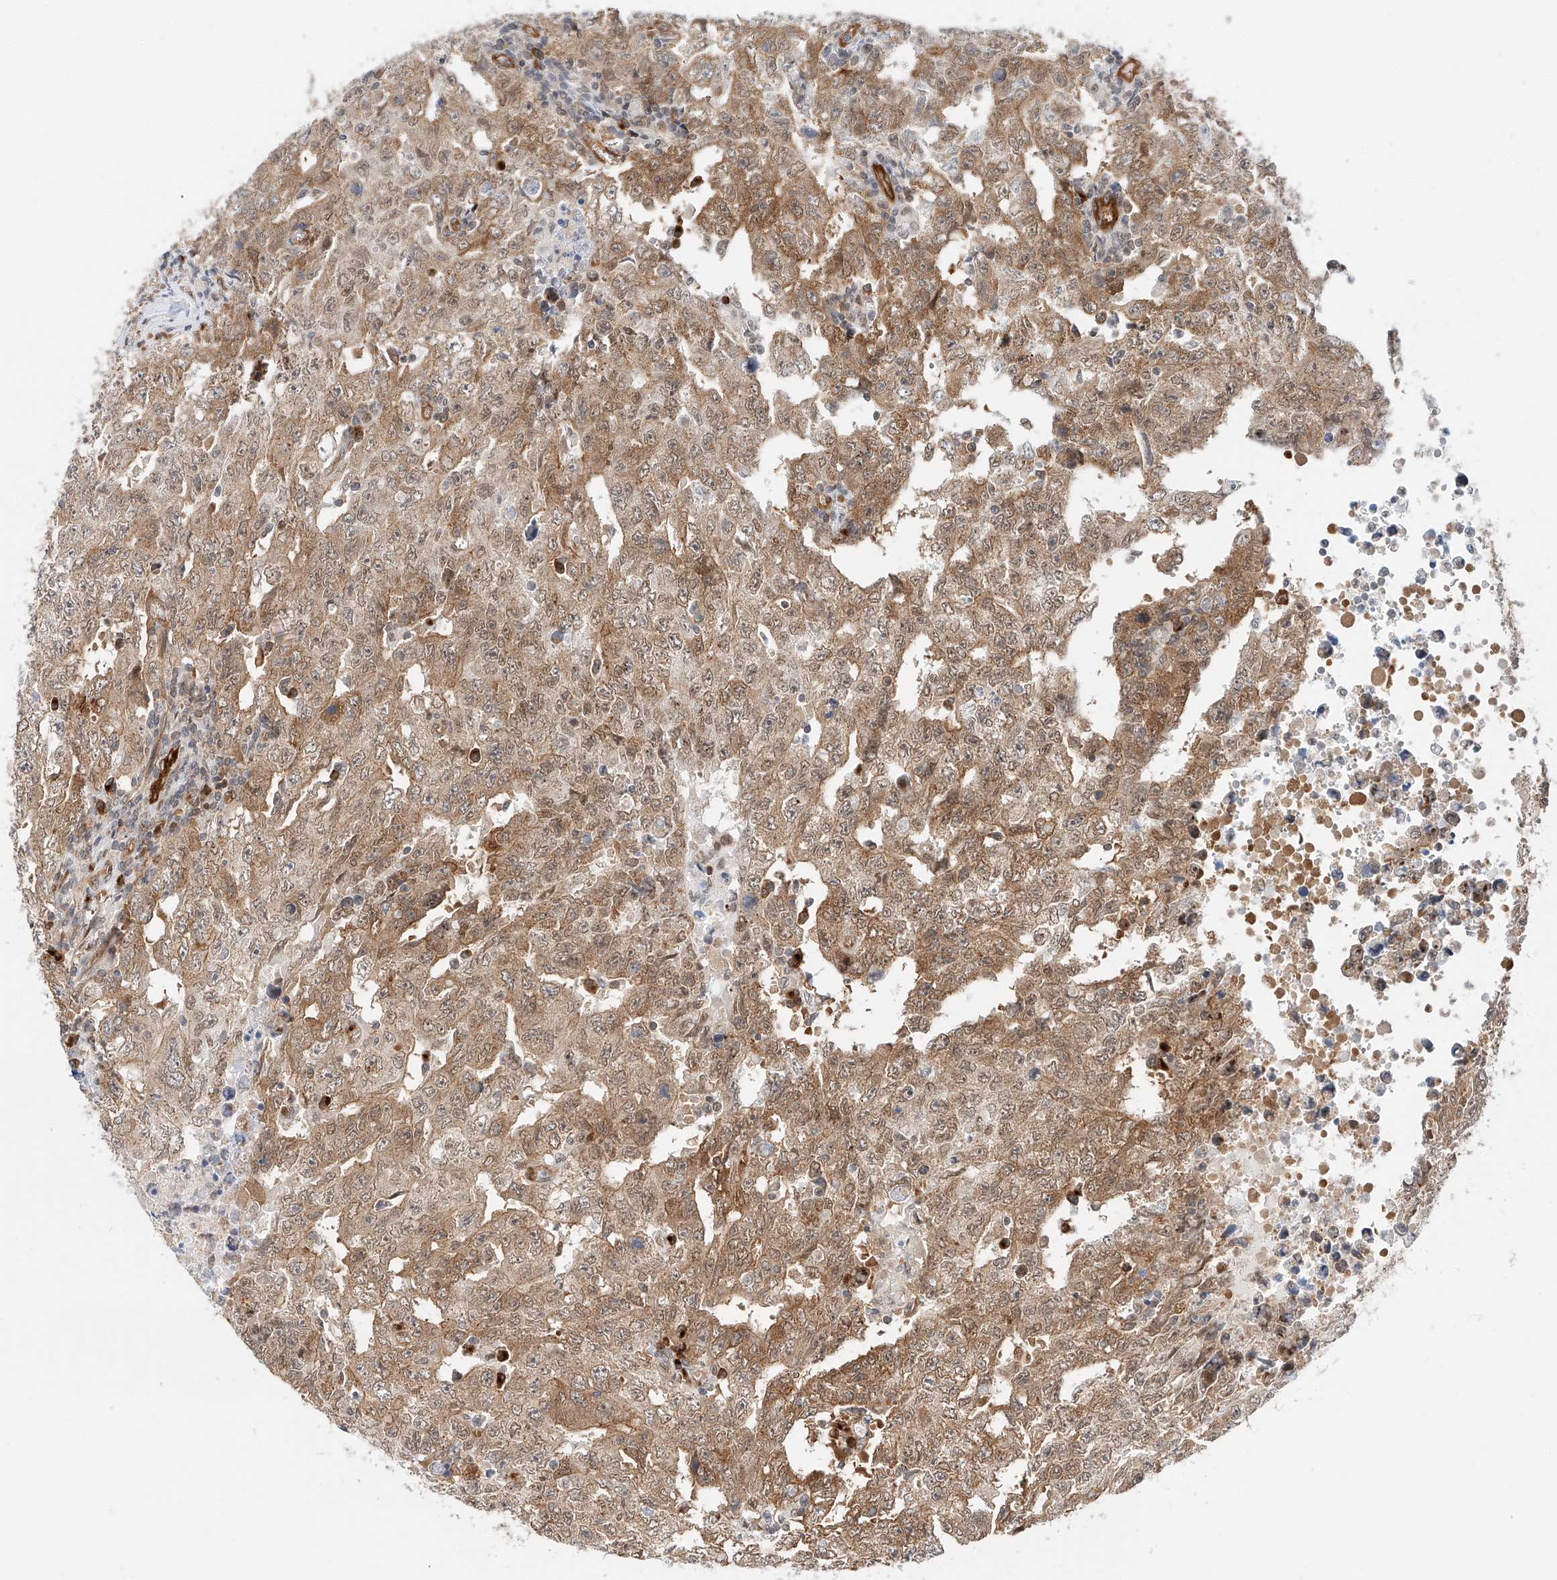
{"staining": {"intensity": "moderate", "quantity": ">75%", "location": "cytoplasmic/membranous"}, "tissue": "testis cancer", "cell_type": "Tumor cells", "image_type": "cancer", "snomed": [{"axis": "morphology", "description": "Carcinoma, Embryonal, NOS"}, {"axis": "topography", "description": "Testis"}], "caption": "Immunohistochemistry (IHC) staining of testis cancer (embryonal carcinoma), which demonstrates medium levels of moderate cytoplasmic/membranous positivity in approximately >75% of tumor cells indicating moderate cytoplasmic/membranous protein positivity. The staining was performed using DAB (3,3'-diaminobenzidine) (brown) for protein detection and nuclei were counterstained in hematoxylin (blue).", "gene": "CARMIL1", "patient": {"sex": "male", "age": 26}}